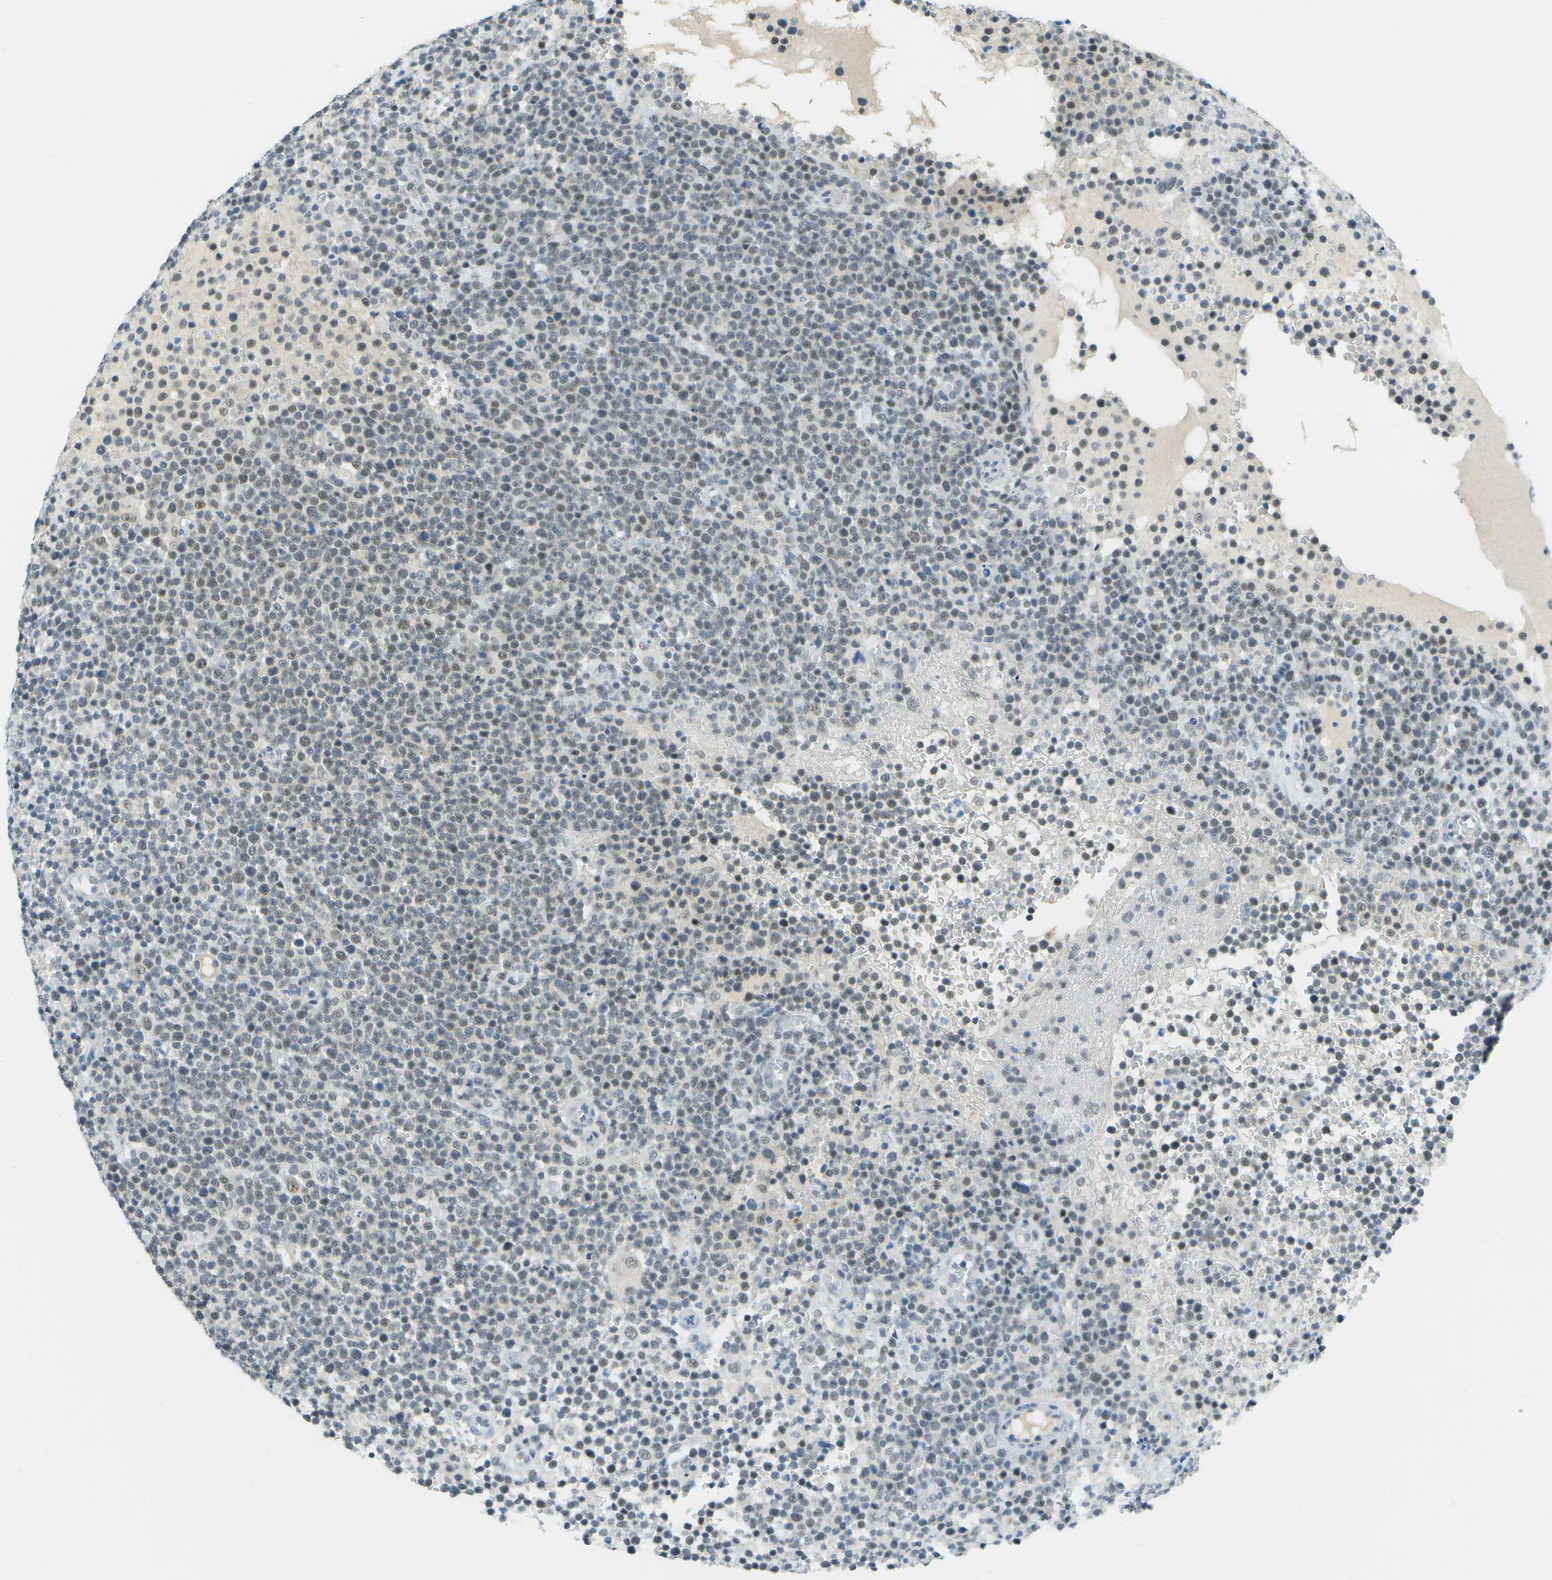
{"staining": {"intensity": "weak", "quantity": "25%-75%", "location": "nuclear"}, "tissue": "lymphoma", "cell_type": "Tumor cells", "image_type": "cancer", "snomed": [{"axis": "morphology", "description": "Malignant lymphoma, non-Hodgkin's type, High grade"}, {"axis": "topography", "description": "Lymph node"}], "caption": "Immunohistochemistry micrograph of human high-grade malignant lymphoma, non-Hodgkin's type stained for a protein (brown), which reveals low levels of weak nuclear positivity in approximately 25%-75% of tumor cells.", "gene": "NEK11", "patient": {"sex": "male", "age": 61}}